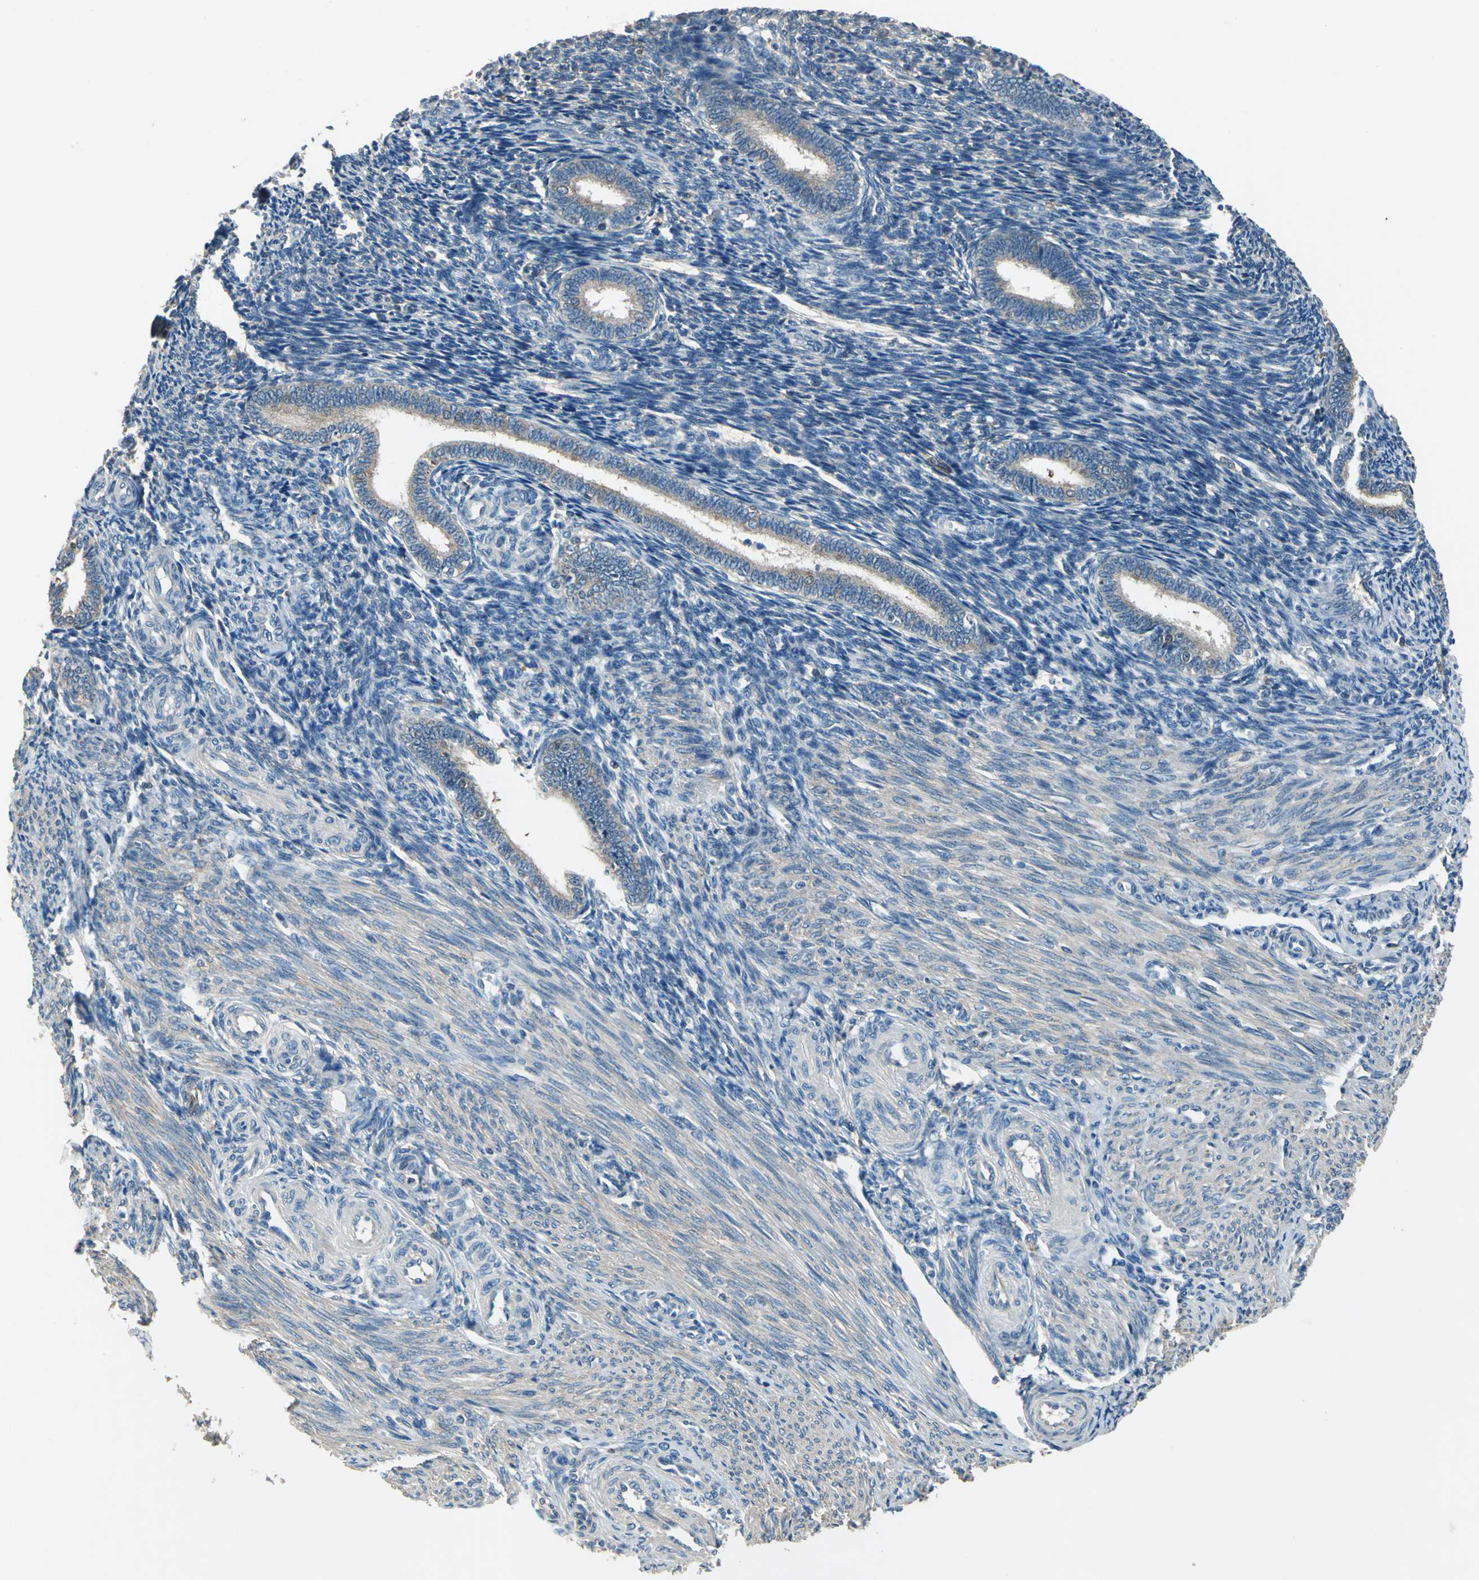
{"staining": {"intensity": "negative", "quantity": "none", "location": "none"}, "tissue": "endometrium", "cell_type": "Cells in endometrial stroma", "image_type": "normal", "snomed": [{"axis": "morphology", "description": "Normal tissue, NOS"}, {"axis": "topography", "description": "Endometrium"}], "caption": "Immunohistochemistry (IHC) image of normal endometrium: human endometrium stained with DAB (3,3'-diaminobenzidine) reveals no significant protein positivity in cells in endometrial stroma.", "gene": "PRKCA", "patient": {"sex": "female", "age": 27}}